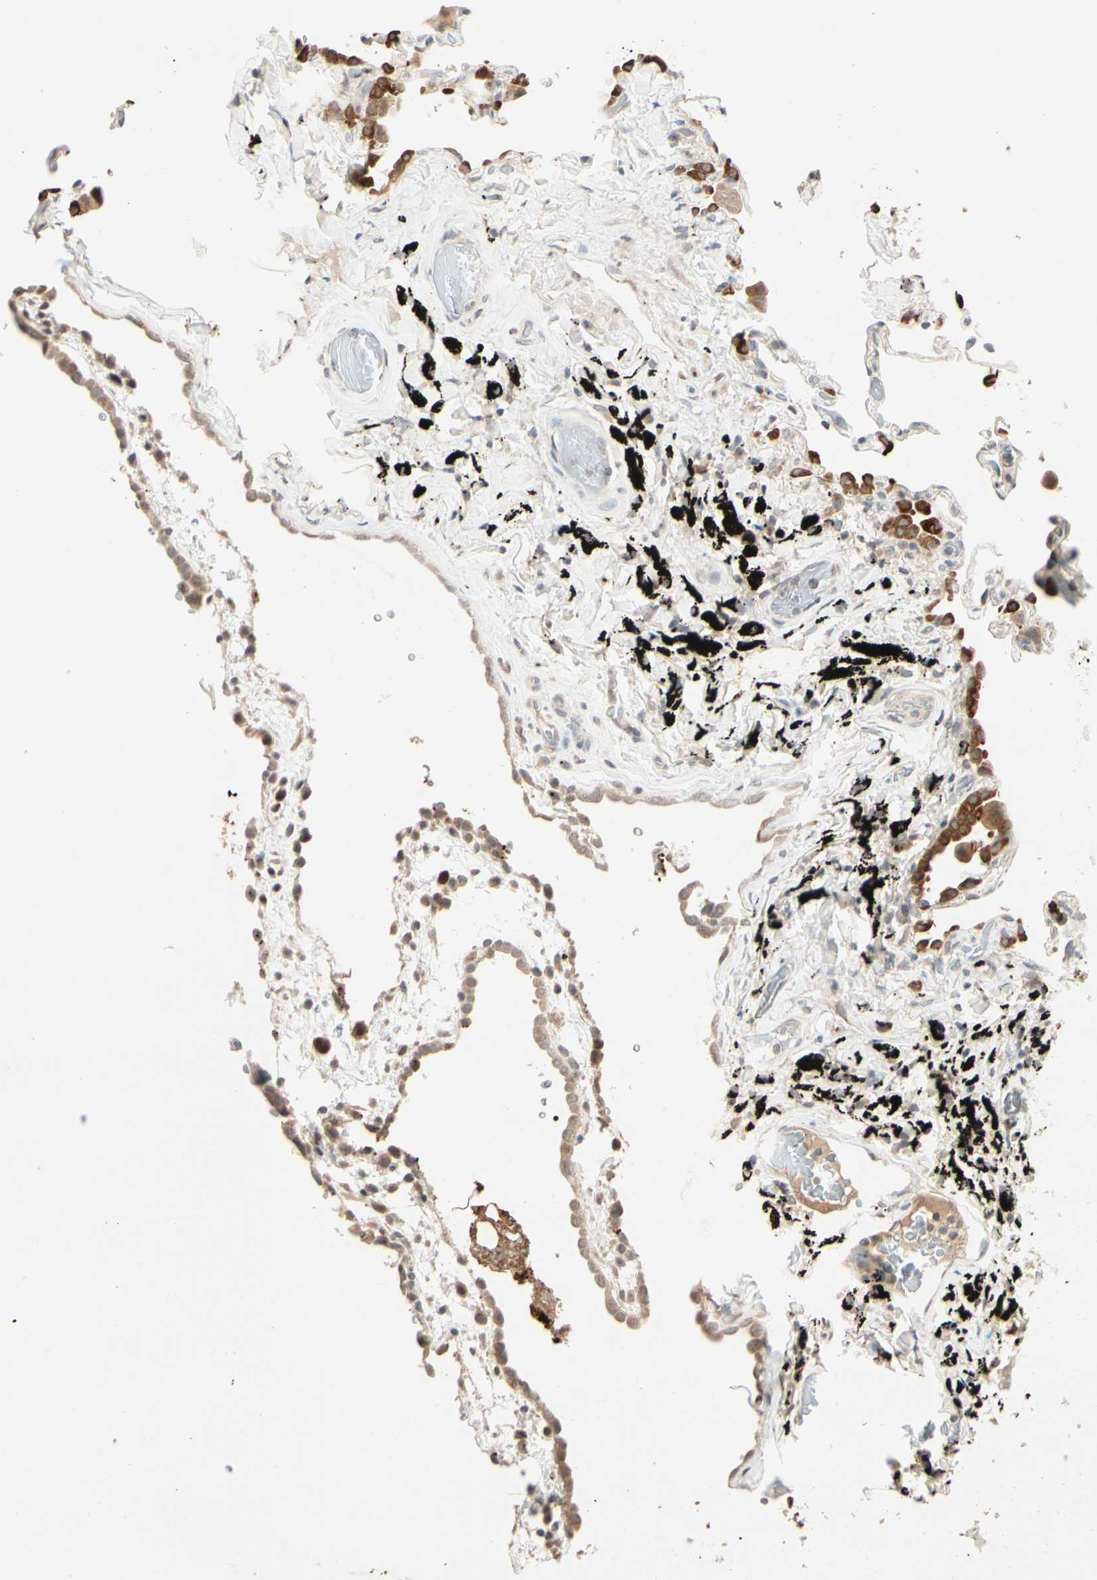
{"staining": {"intensity": "weak", "quantity": "<25%", "location": "cytoplasmic/membranous"}, "tissue": "lung", "cell_type": "Alveolar cells", "image_type": "normal", "snomed": [{"axis": "morphology", "description": "Normal tissue, NOS"}, {"axis": "topography", "description": "Lung"}], "caption": "This histopathology image is of unremarkable lung stained with immunohistochemistry (IHC) to label a protein in brown with the nuclei are counter-stained blue. There is no positivity in alveolar cells.", "gene": "ACSL5", "patient": {"sex": "male", "age": 59}}